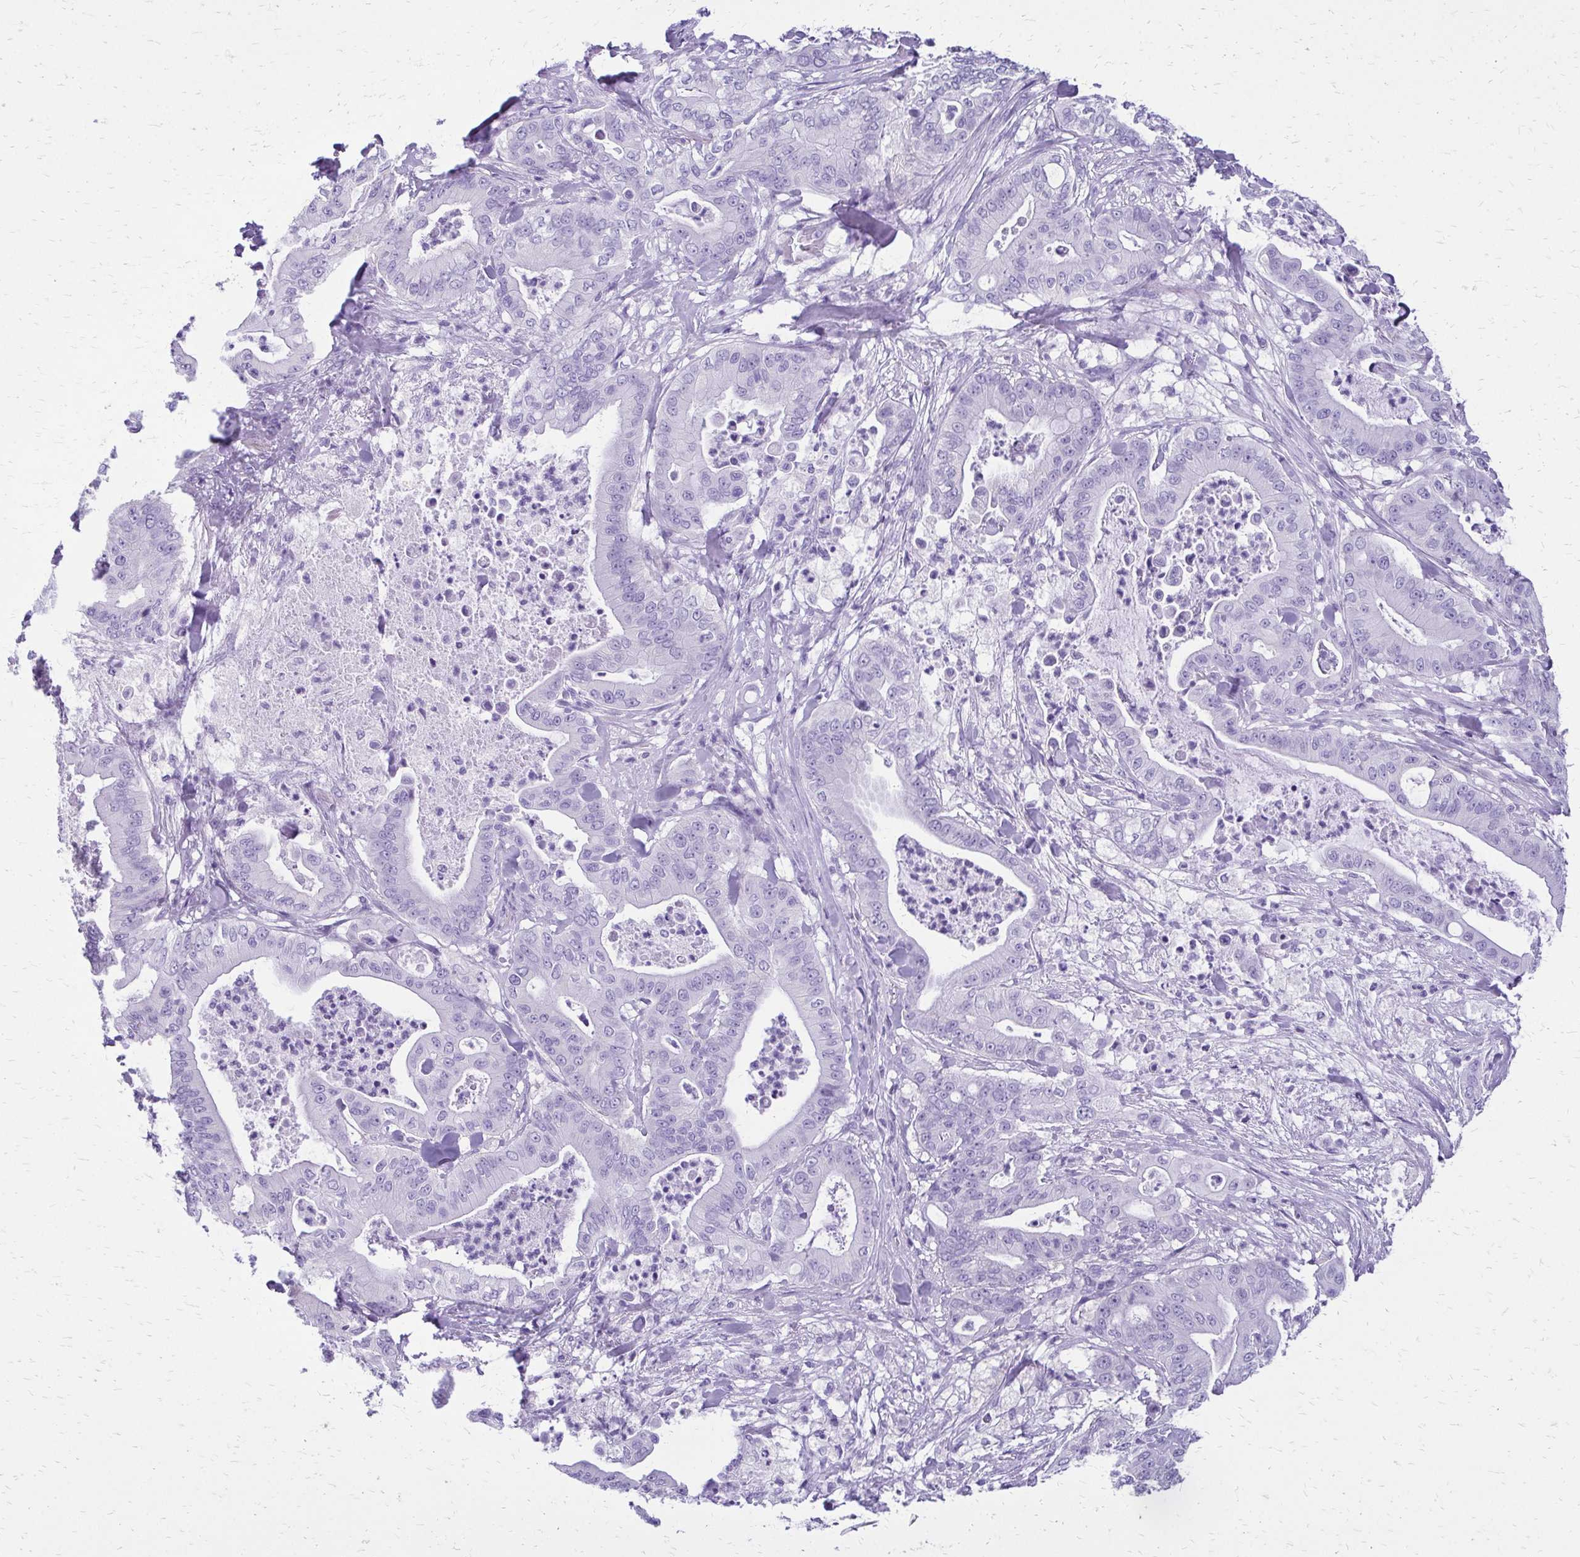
{"staining": {"intensity": "negative", "quantity": "none", "location": "none"}, "tissue": "pancreatic cancer", "cell_type": "Tumor cells", "image_type": "cancer", "snomed": [{"axis": "morphology", "description": "Adenocarcinoma, NOS"}, {"axis": "topography", "description": "Pancreas"}], "caption": "High magnification brightfield microscopy of pancreatic cancer (adenocarcinoma) stained with DAB (3,3'-diaminobenzidine) (brown) and counterstained with hematoxylin (blue): tumor cells show no significant staining. (DAB (3,3'-diaminobenzidine) immunohistochemistry, high magnification).", "gene": "SLC32A1", "patient": {"sex": "male", "age": 71}}